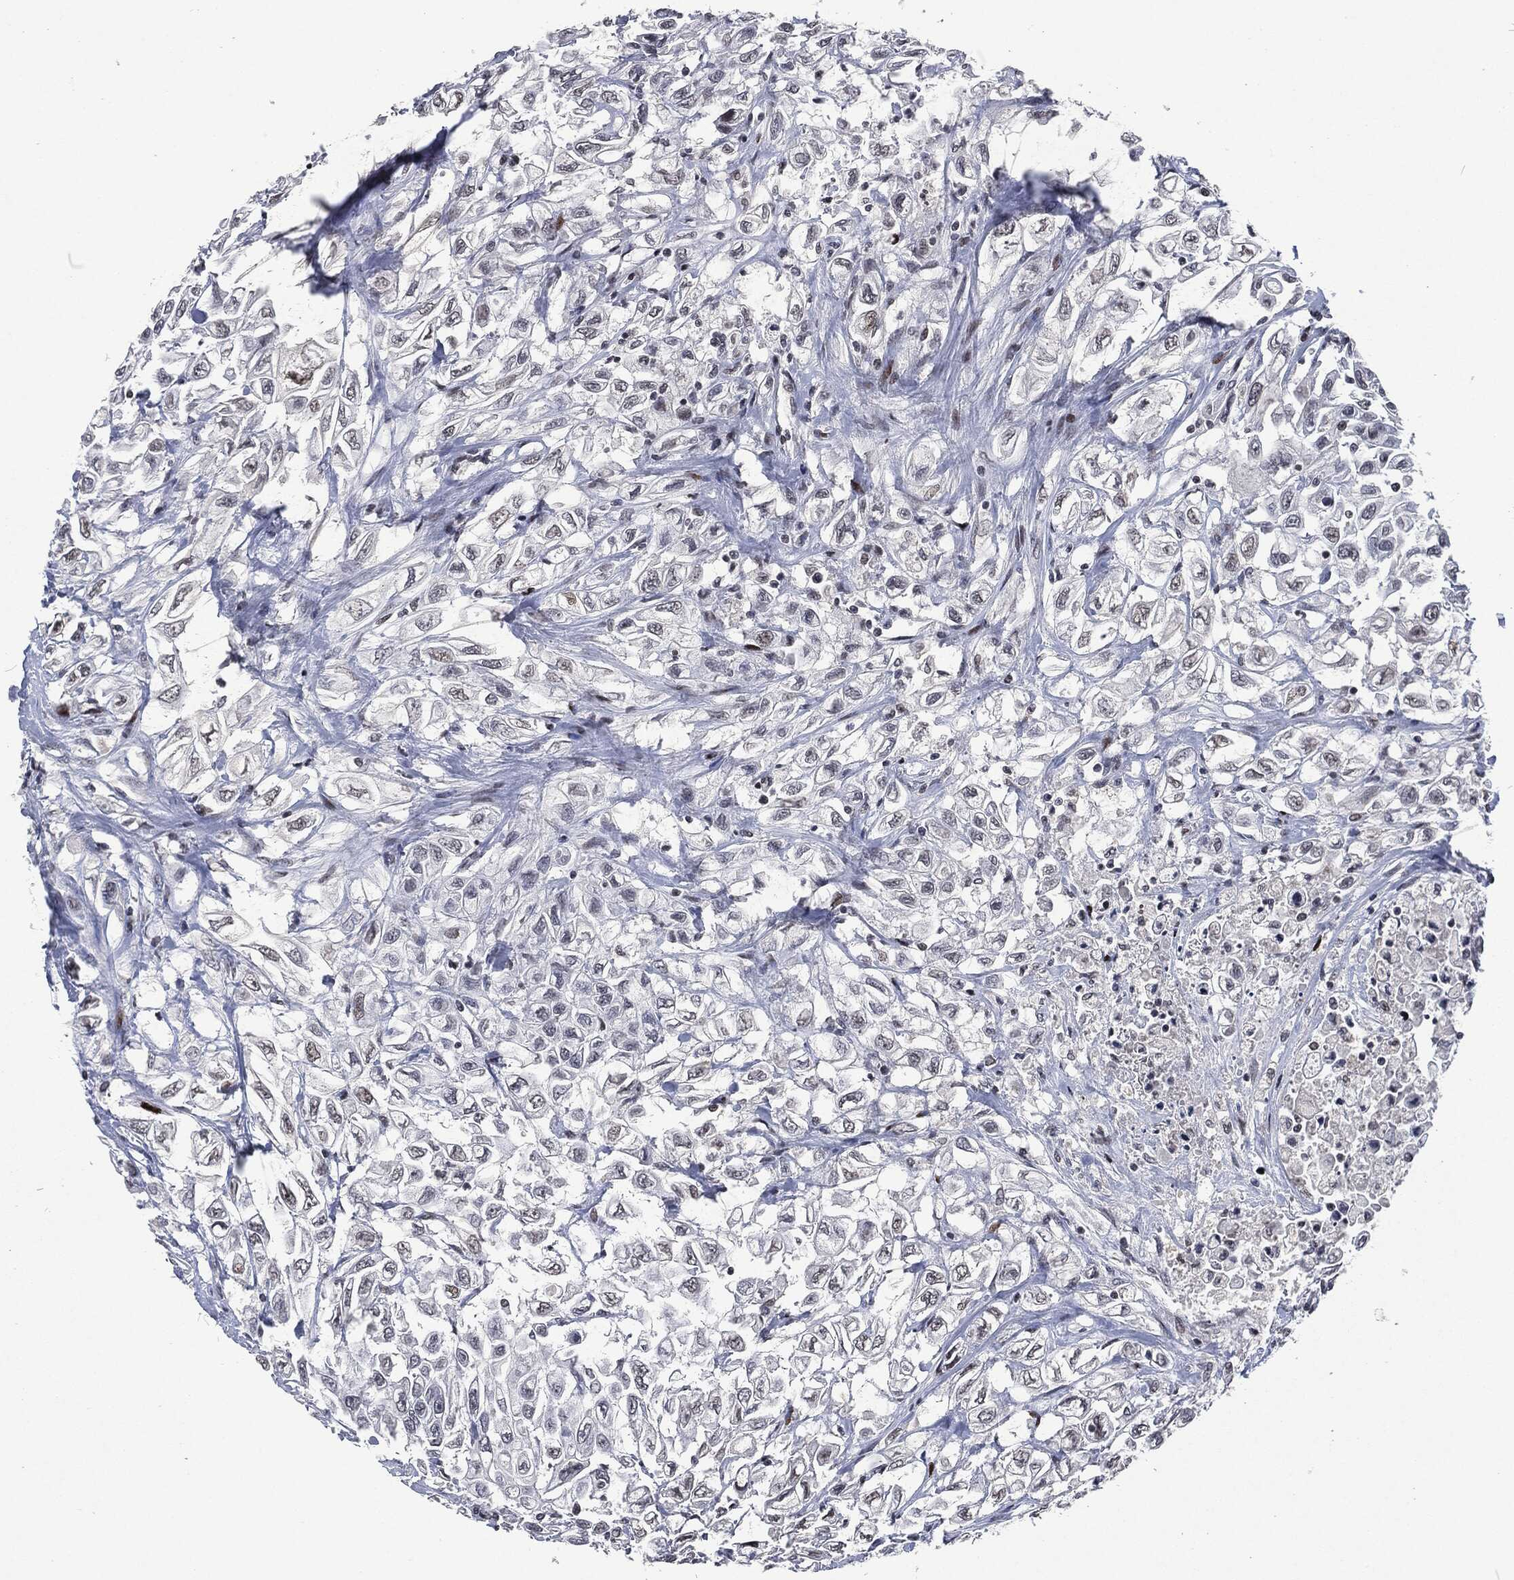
{"staining": {"intensity": "negative", "quantity": "none", "location": "none"}, "tissue": "urothelial cancer", "cell_type": "Tumor cells", "image_type": "cancer", "snomed": [{"axis": "morphology", "description": "Urothelial carcinoma, High grade"}, {"axis": "topography", "description": "Urinary bladder"}], "caption": "Protein analysis of urothelial cancer displays no significant expression in tumor cells.", "gene": "EGFR", "patient": {"sex": "female", "age": 56}}